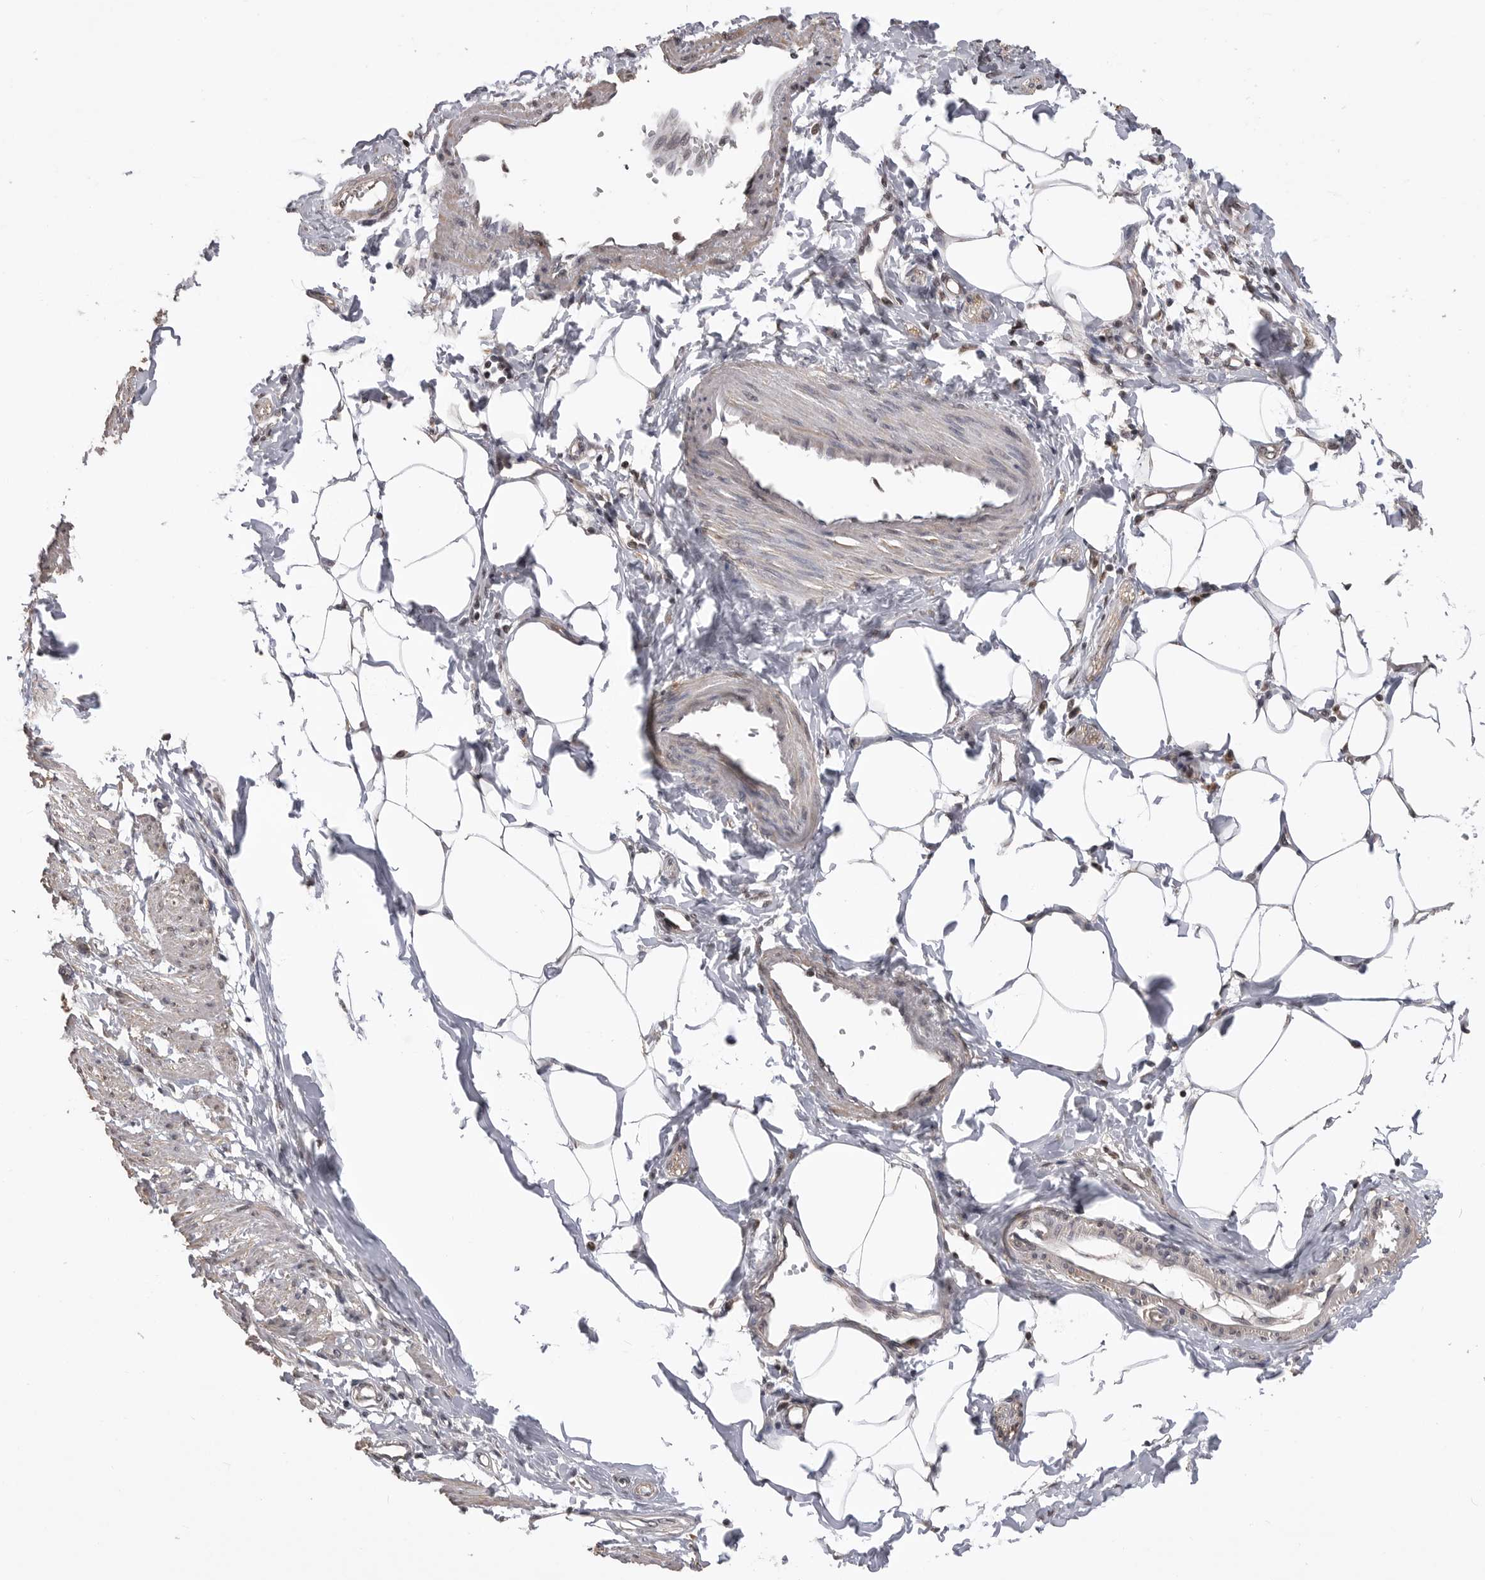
{"staining": {"intensity": "weak", "quantity": "<25%", "location": "cytoplasmic/membranous"}, "tissue": "smooth muscle", "cell_type": "Smooth muscle cells", "image_type": "normal", "snomed": [{"axis": "morphology", "description": "Normal tissue, NOS"}, {"axis": "morphology", "description": "Adenocarcinoma, NOS"}, {"axis": "topography", "description": "Smooth muscle"}, {"axis": "topography", "description": "Colon"}], "caption": "Protein analysis of normal smooth muscle demonstrates no significant expression in smooth muscle cells.", "gene": "SMARCC1", "patient": {"sex": "male", "age": 14}}